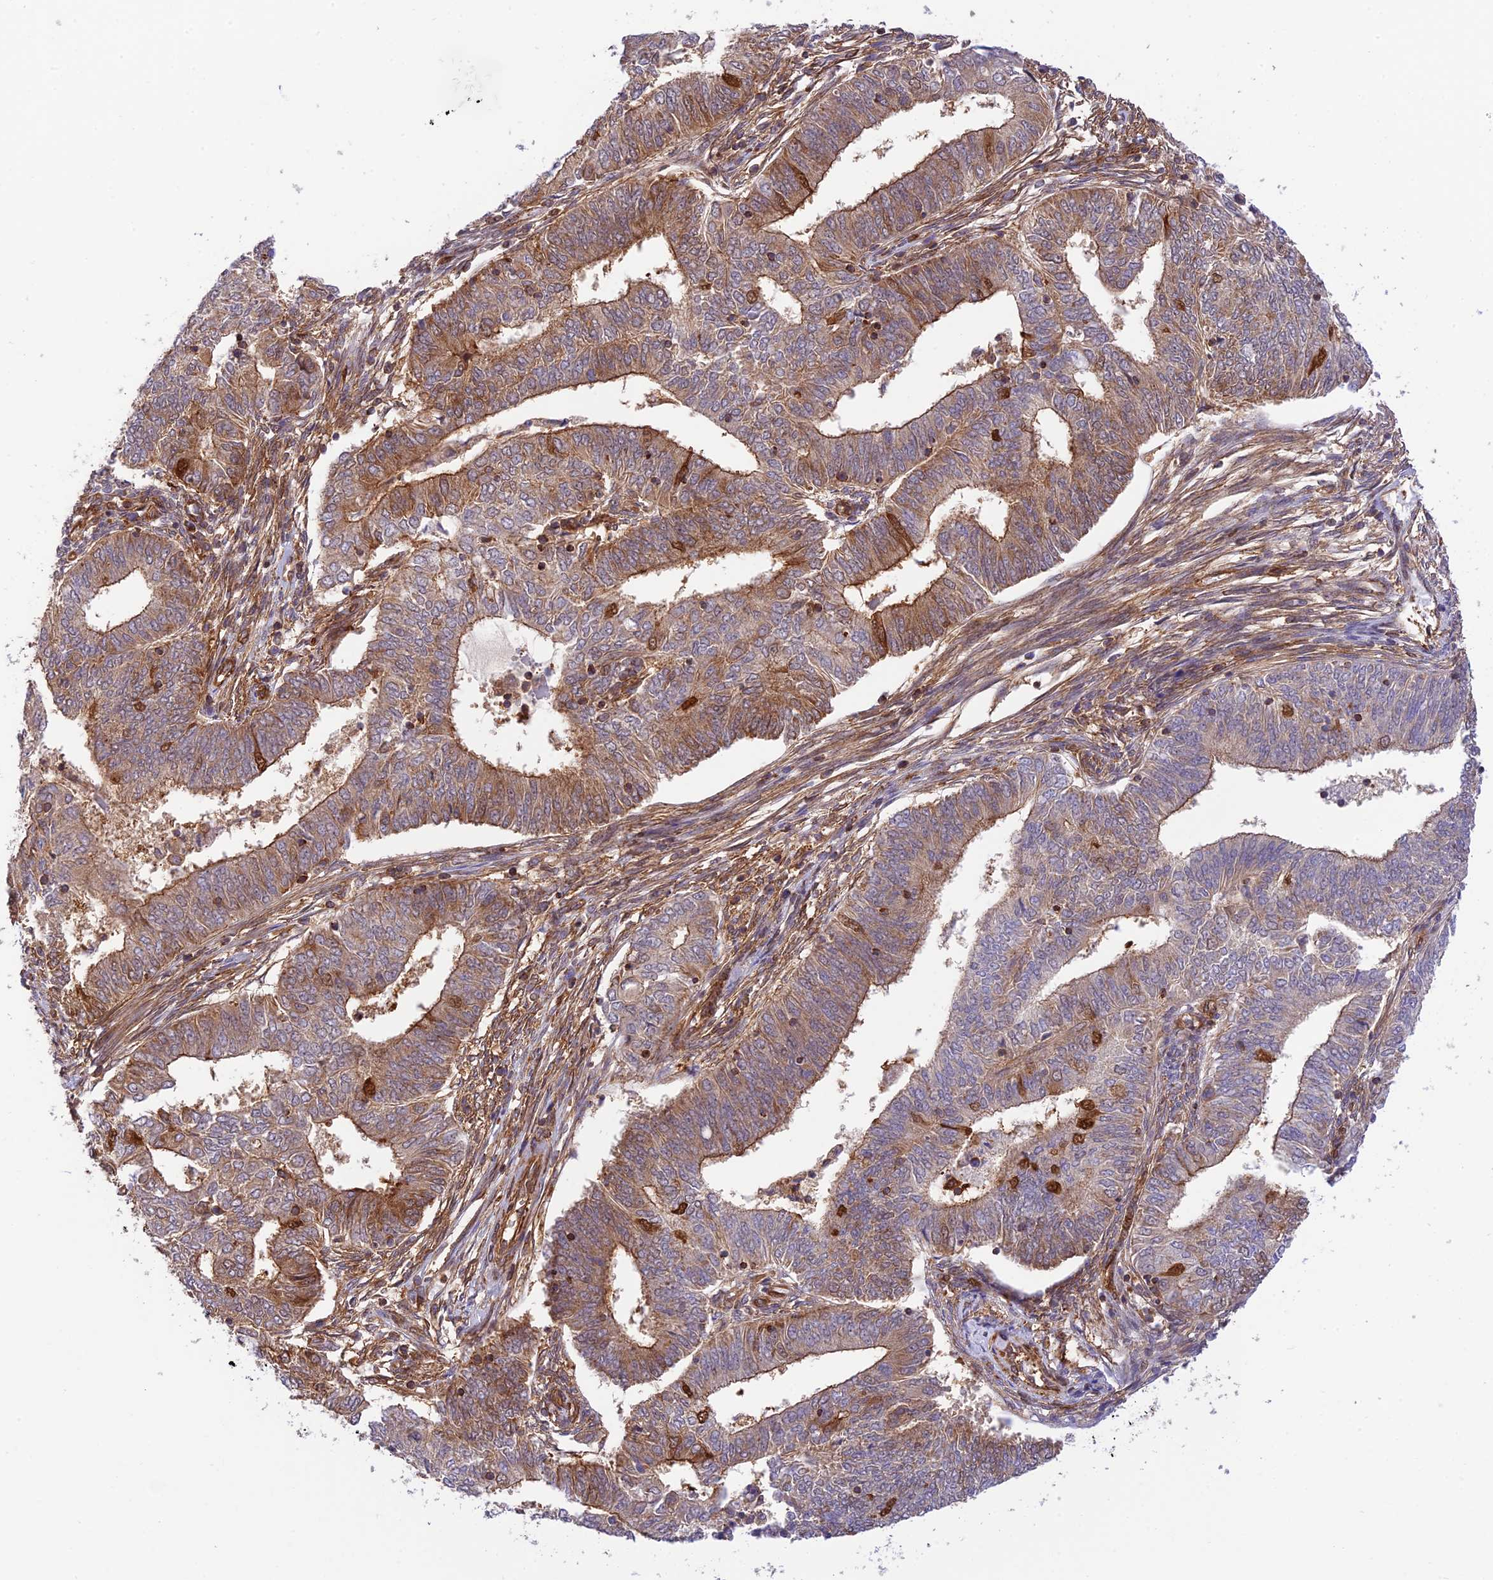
{"staining": {"intensity": "moderate", "quantity": "25%-75%", "location": "cytoplasmic/membranous"}, "tissue": "endometrial cancer", "cell_type": "Tumor cells", "image_type": "cancer", "snomed": [{"axis": "morphology", "description": "Adenocarcinoma, NOS"}, {"axis": "topography", "description": "Endometrium"}], "caption": "The immunohistochemical stain labels moderate cytoplasmic/membranous expression in tumor cells of endometrial cancer (adenocarcinoma) tissue.", "gene": "EVI5L", "patient": {"sex": "female", "age": 62}}